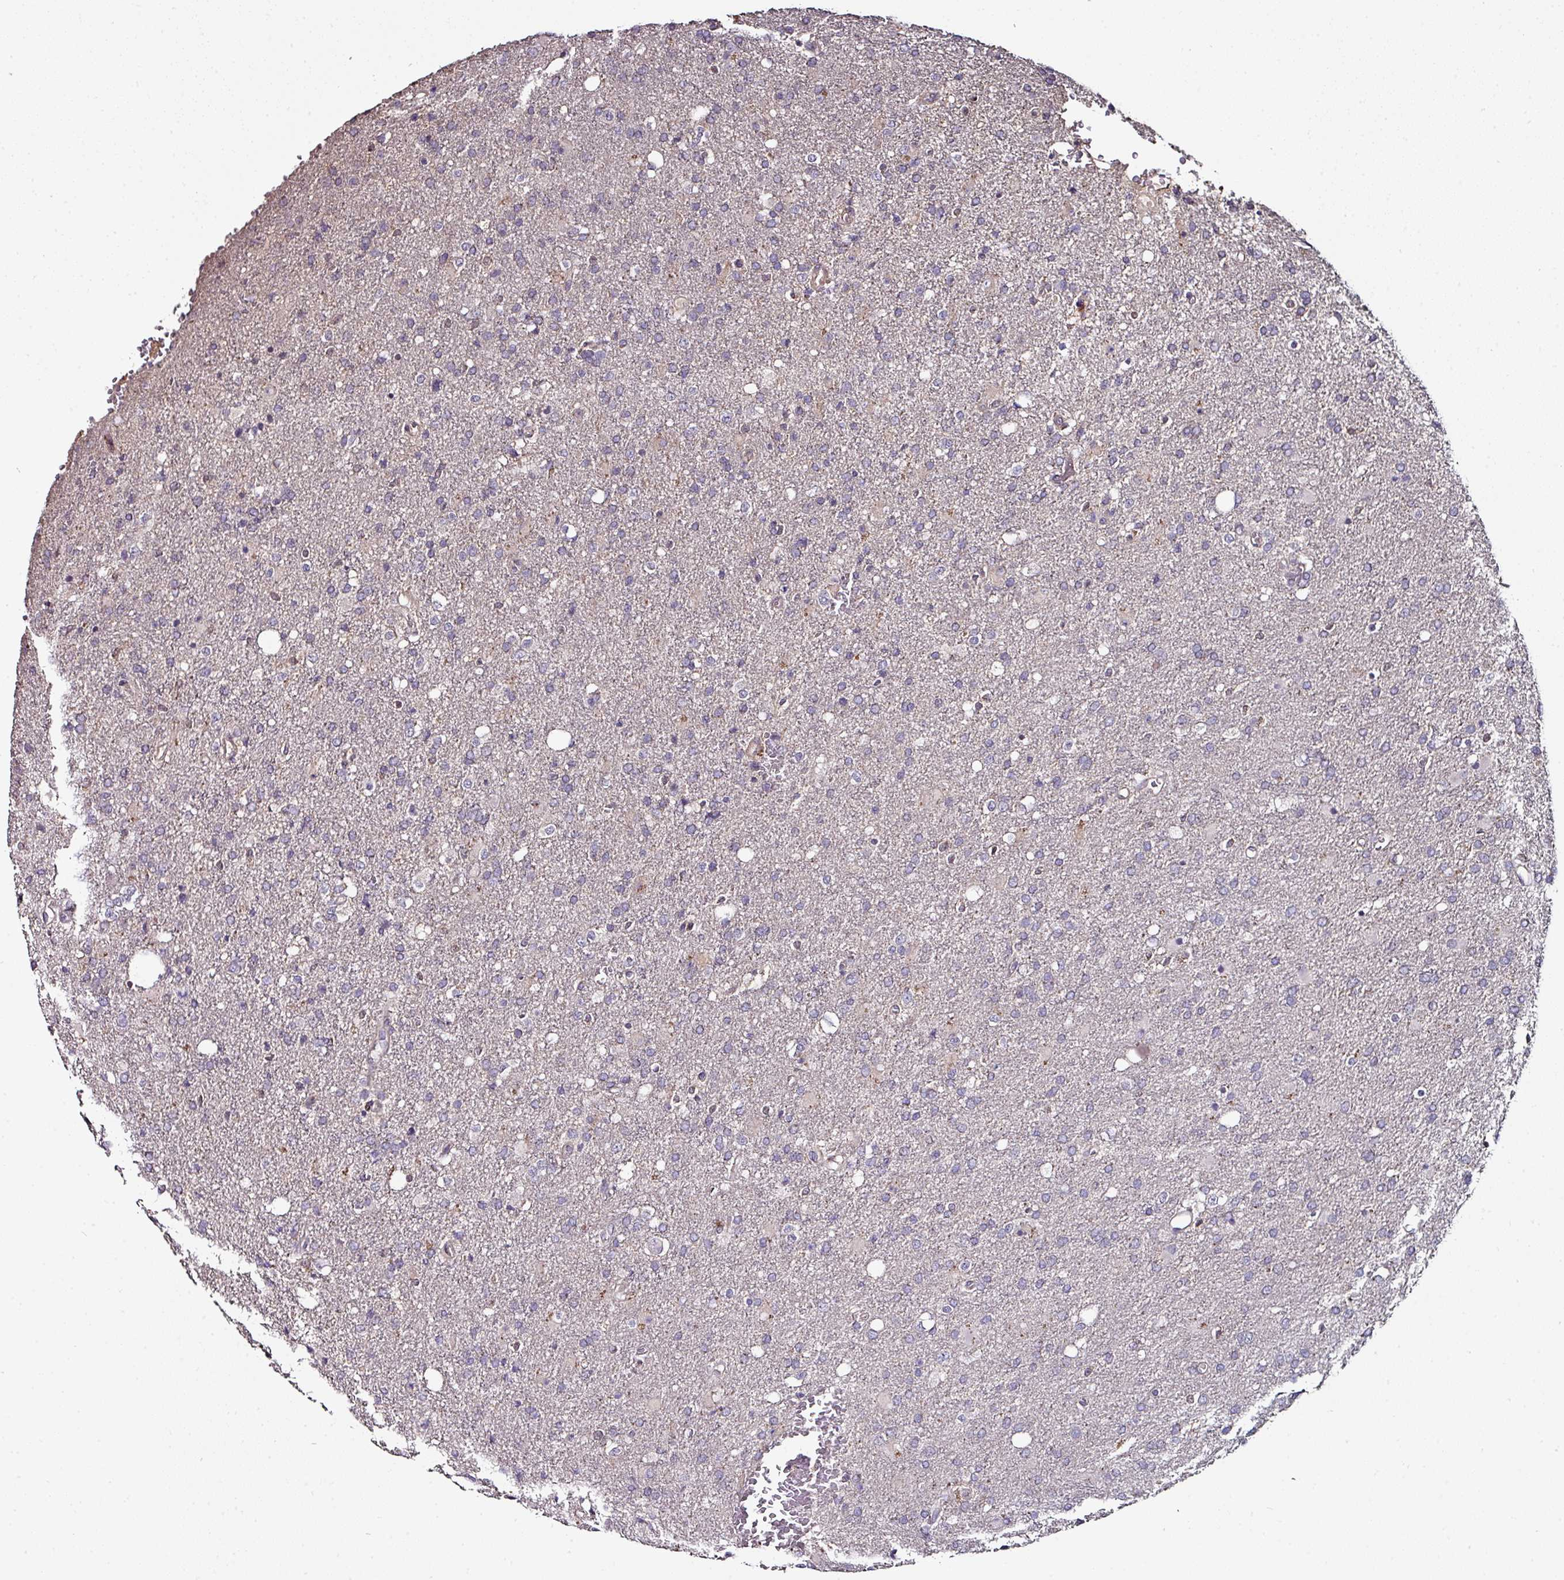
{"staining": {"intensity": "weak", "quantity": "<25%", "location": "cytoplasmic/membranous"}, "tissue": "glioma", "cell_type": "Tumor cells", "image_type": "cancer", "snomed": [{"axis": "morphology", "description": "Glioma, malignant, High grade"}, {"axis": "topography", "description": "Brain"}], "caption": "Image shows no significant protein expression in tumor cells of malignant glioma (high-grade).", "gene": "CTDSP2", "patient": {"sex": "female", "age": 74}}